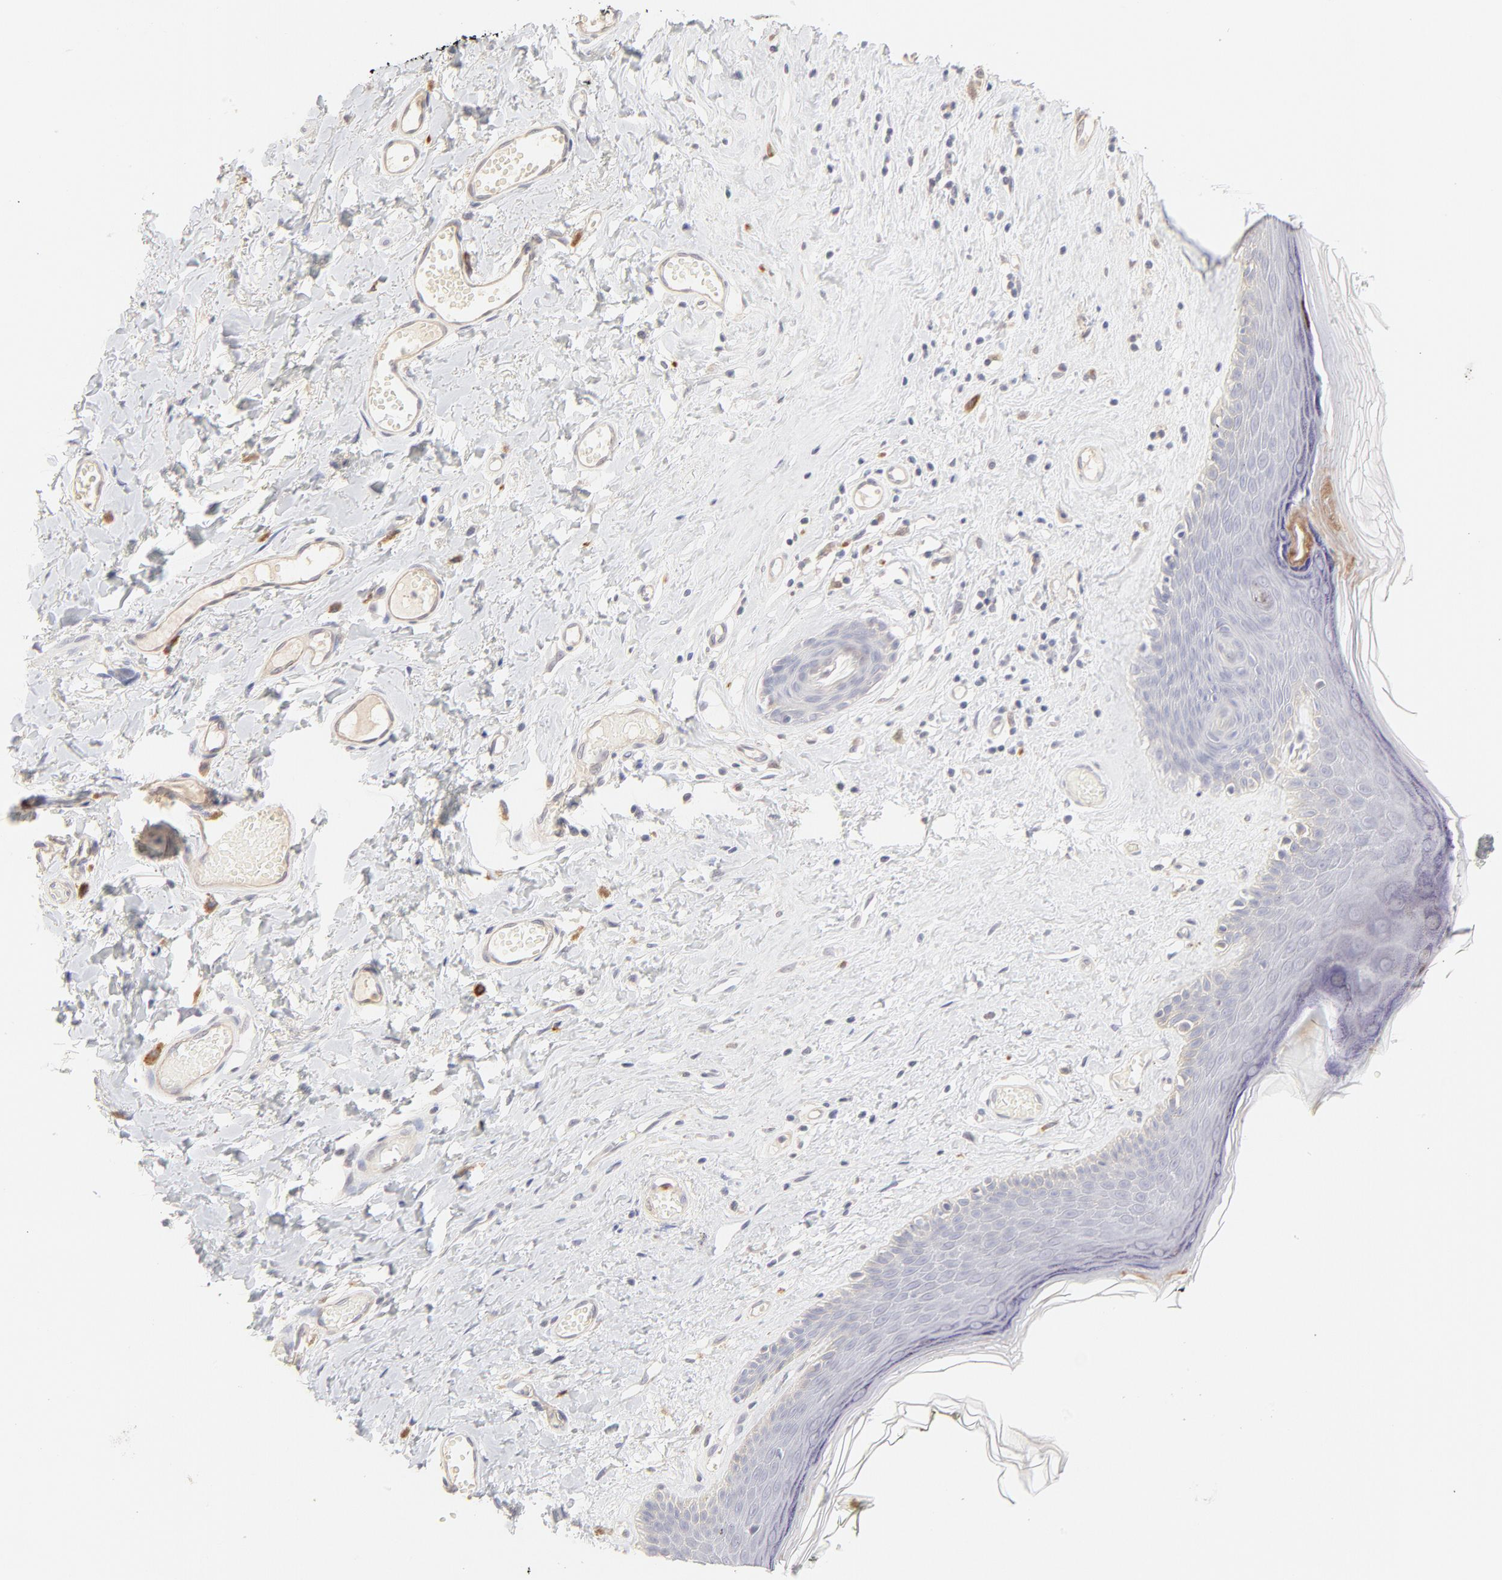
{"staining": {"intensity": "moderate", "quantity": "<25%", "location": "cytoplasmic/membranous"}, "tissue": "skin", "cell_type": "Epidermal cells", "image_type": "normal", "snomed": [{"axis": "morphology", "description": "Normal tissue, NOS"}, {"axis": "morphology", "description": "Inflammation, NOS"}, {"axis": "topography", "description": "Vulva"}], "caption": "Skin stained for a protein demonstrates moderate cytoplasmic/membranous positivity in epidermal cells. (Stains: DAB (3,3'-diaminobenzidine) in brown, nuclei in blue, Microscopy: brightfield microscopy at high magnification).", "gene": "ELF3", "patient": {"sex": "female", "age": 84}}